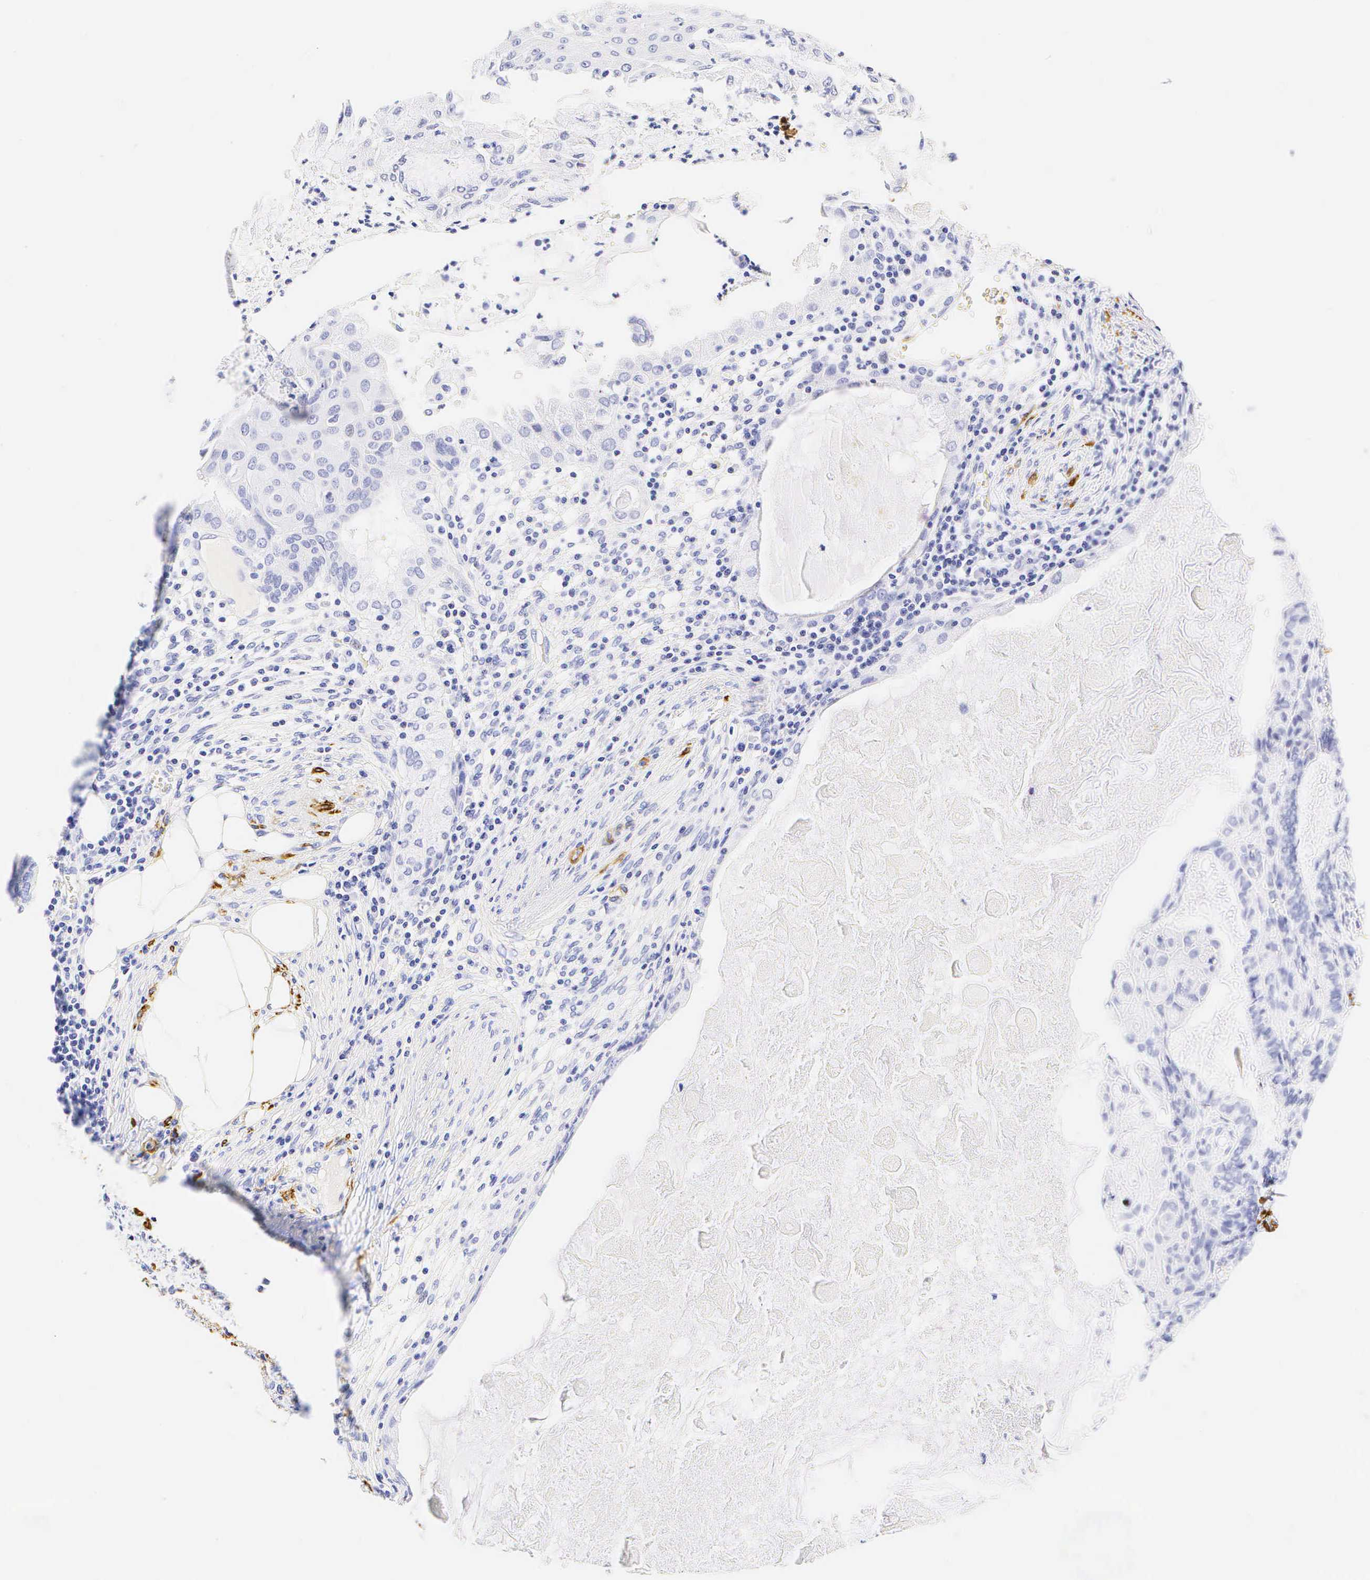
{"staining": {"intensity": "negative", "quantity": "none", "location": "none"}, "tissue": "endometrial cancer", "cell_type": "Tumor cells", "image_type": "cancer", "snomed": [{"axis": "morphology", "description": "Adenocarcinoma, NOS"}, {"axis": "topography", "description": "Endometrium"}], "caption": "Immunohistochemistry photomicrograph of human endometrial cancer stained for a protein (brown), which reveals no expression in tumor cells. (DAB immunohistochemistry (IHC) visualized using brightfield microscopy, high magnification).", "gene": "CALD1", "patient": {"sex": "female", "age": 79}}